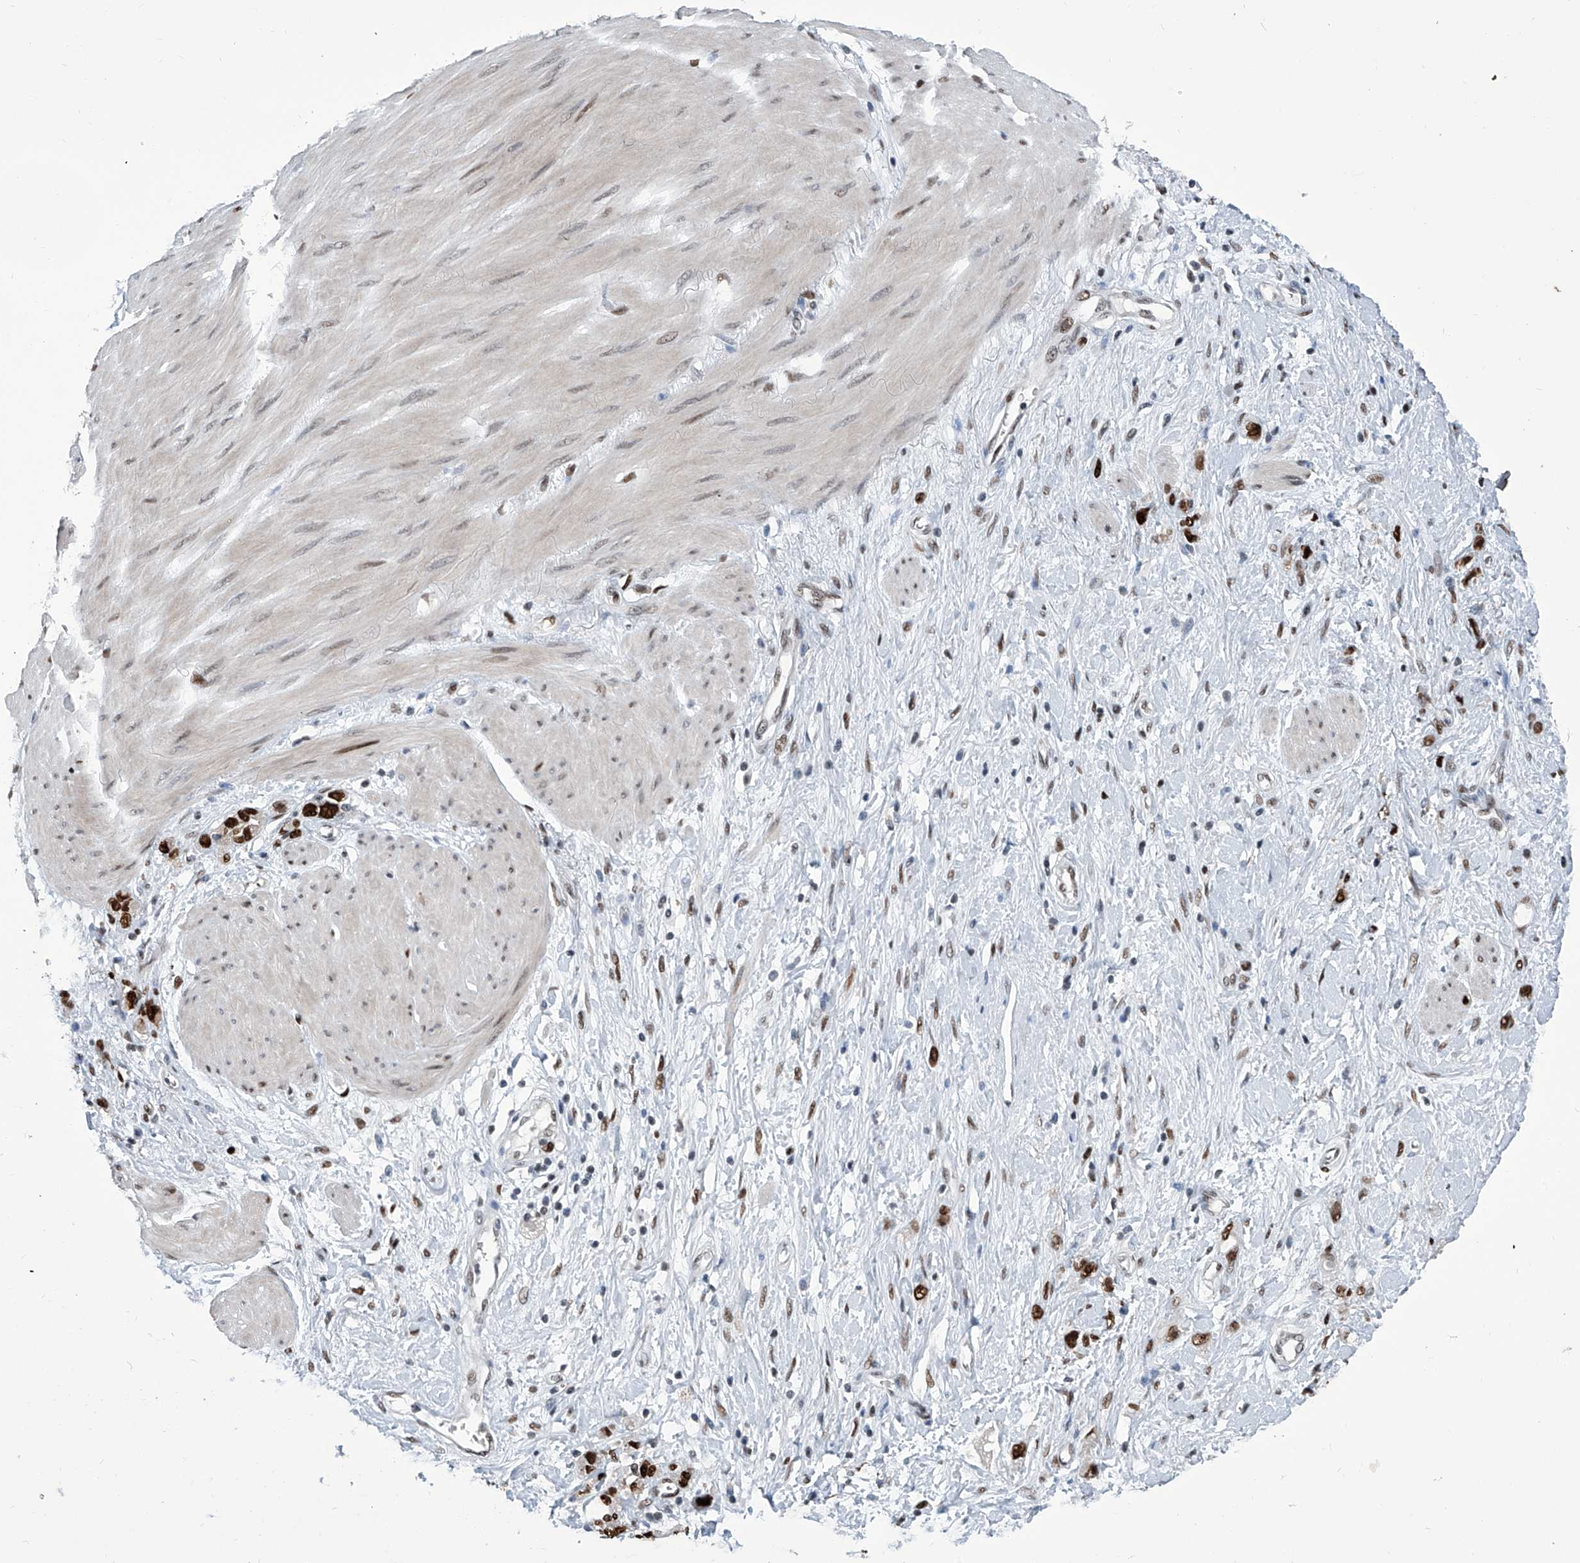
{"staining": {"intensity": "strong", "quantity": ">75%", "location": "nuclear"}, "tissue": "stomach cancer", "cell_type": "Tumor cells", "image_type": "cancer", "snomed": [{"axis": "morphology", "description": "Adenocarcinoma, NOS"}, {"axis": "topography", "description": "Stomach"}], "caption": "Immunohistochemical staining of stomach adenocarcinoma displays strong nuclear protein positivity in about >75% of tumor cells.", "gene": "PCNA", "patient": {"sex": "female", "age": 76}}